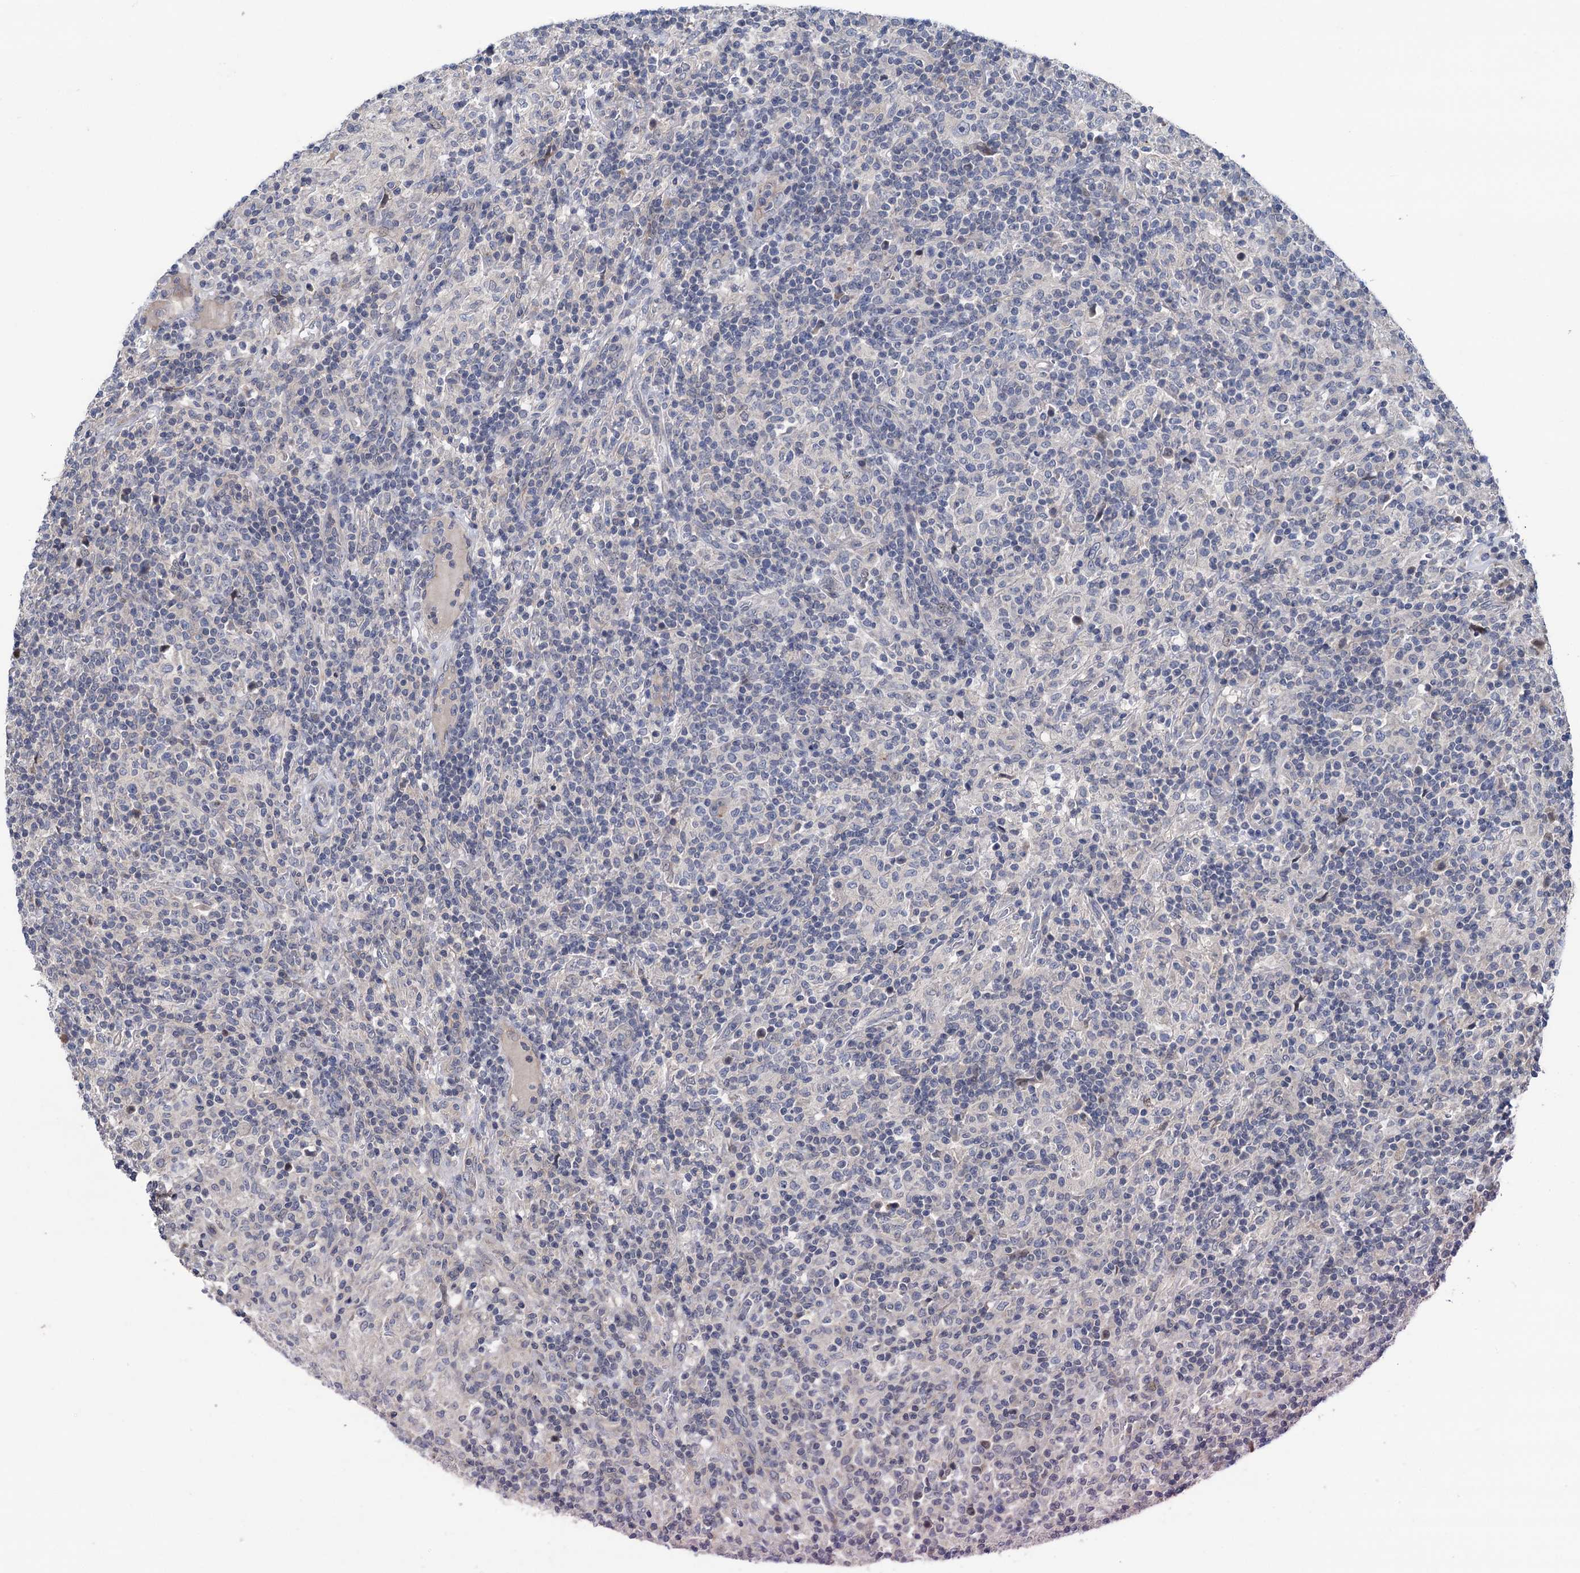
{"staining": {"intensity": "negative", "quantity": "none", "location": "none"}, "tissue": "lymphoma", "cell_type": "Tumor cells", "image_type": "cancer", "snomed": [{"axis": "morphology", "description": "Hodgkin's disease, NOS"}, {"axis": "topography", "description": "Lymph node"}], "caption": "An immunohistochemistry photomicrograph of lymphoma is shown. There is no staining in tumor cells of lymphoma.", "gene": "UBR1", "patient": {"sex": "male", "age": 70}}